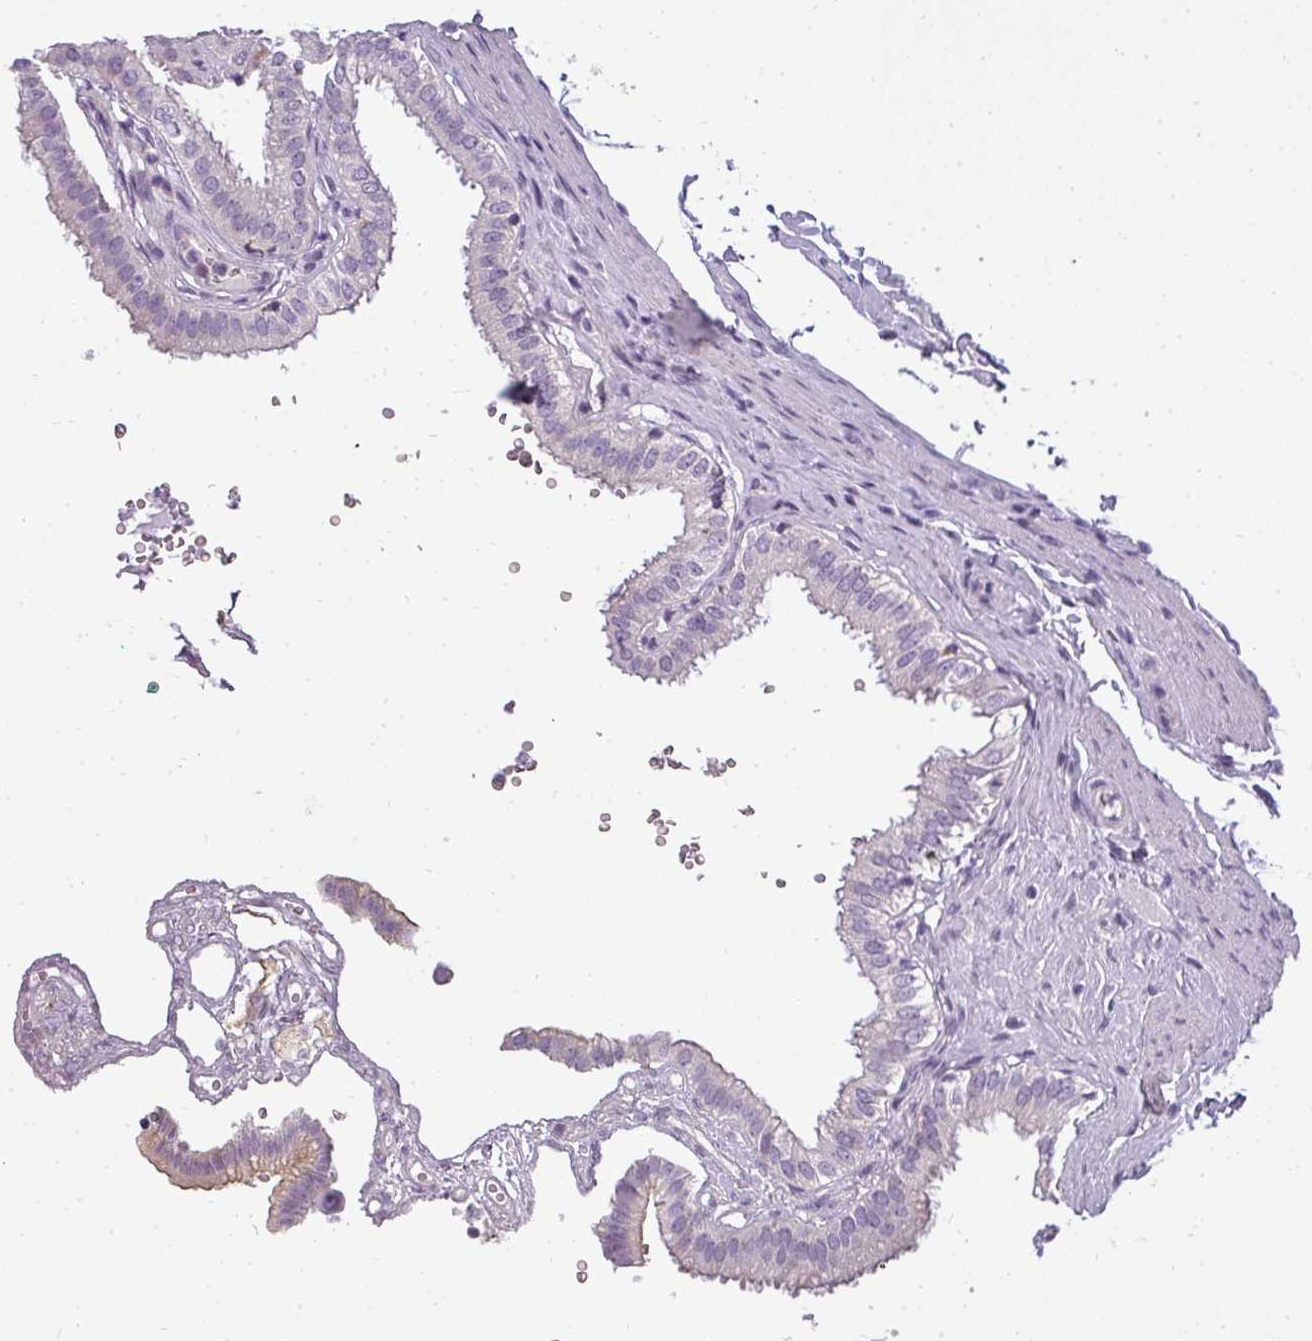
{"staining": {"intensity": "negative", "quantity": "none", "location": "none"}, "tissue": "gallbladder", "cell_type": "Glandular cells", "image_type": "normal", "snomed": [{"axis": "morphology", "description": "Normal tissue, NOS"}, {"axis": "topography", "description": "Gallbladder"}], "caption": "DAB immunohistochemical staining of benign gallbladder shows no significant staining in glandular cells.", "gene": "ATP6V1D", "patient": {"sex": "female", "age": 61}}